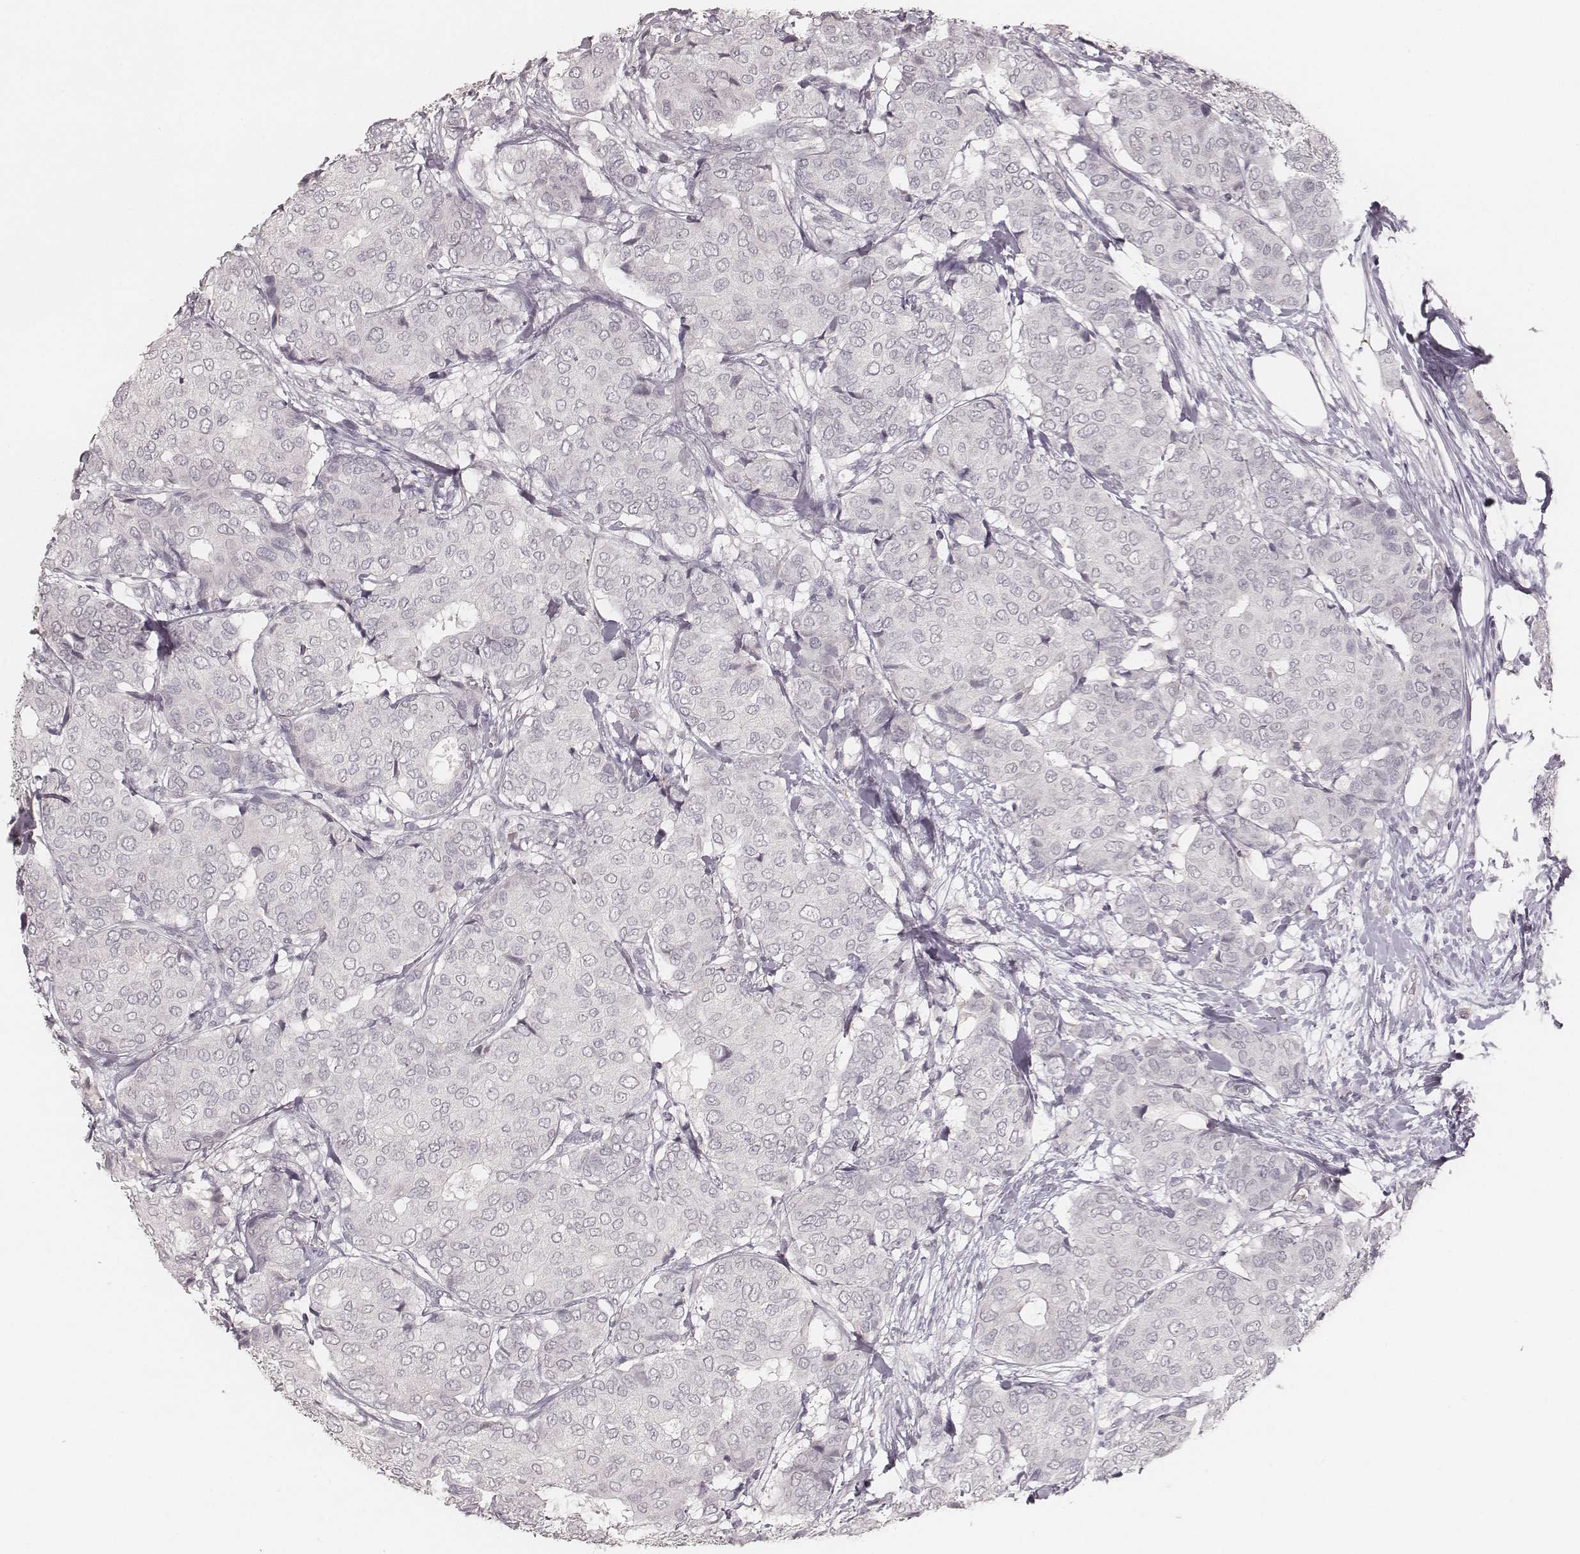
{"staining": {"intensity": "negative", "quantity": "none", "location": "none"}, "tissue": "breast cancer", "cell_type": "Tumor cells", "image_type": "cancer", "snomed": [{"axis": "morphology", "description": "Duct carcinoma"}, {"axis": "topography", "description": "Breast"}], "caption": "DAB immunohistochemical staining of human breast cancer reveals no significant staining in tumor cells.", "gene": "MADCAM1", "patient": {"sex": "female", "age": 75}}